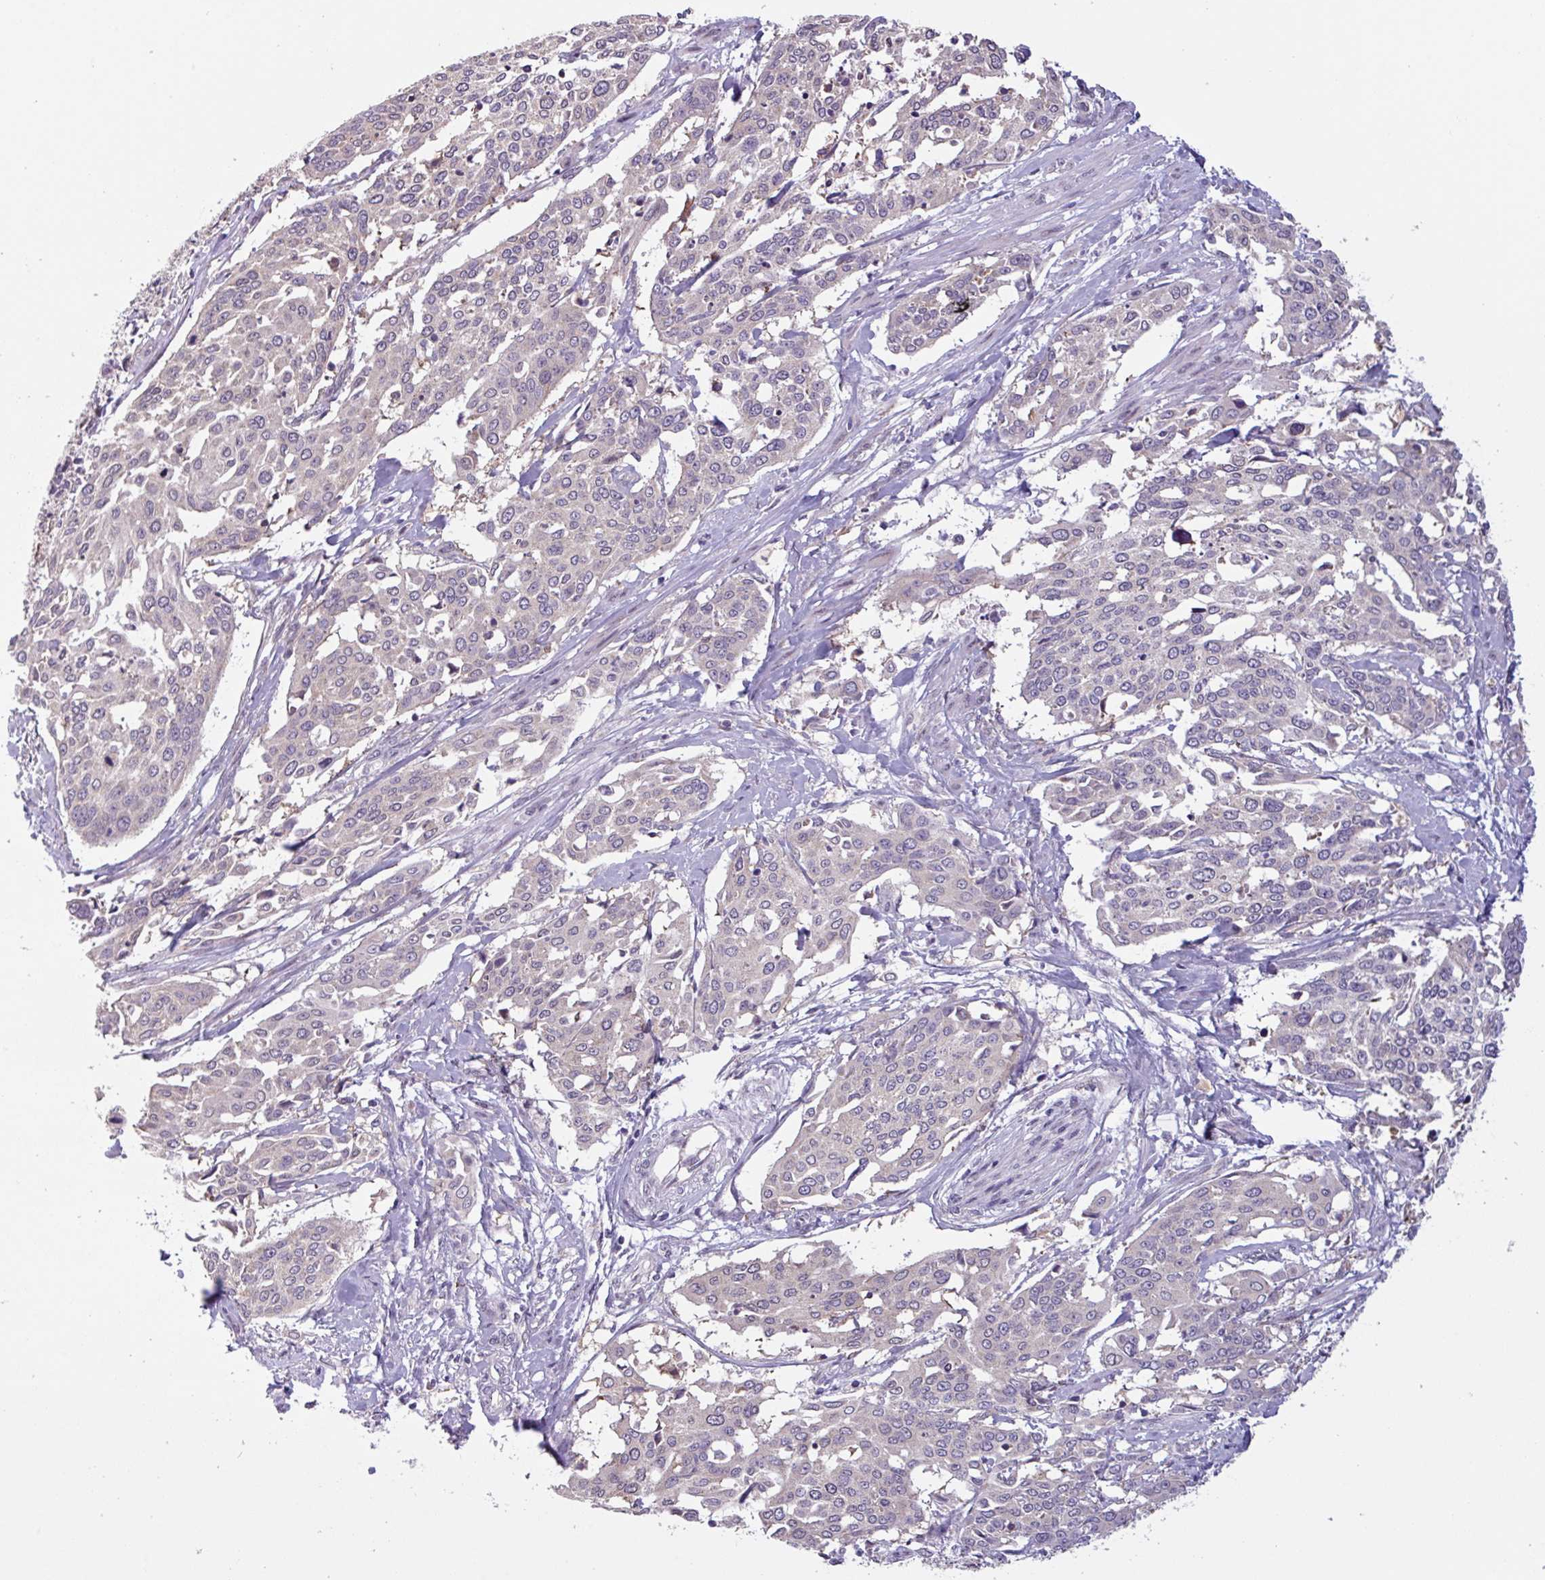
{"staining": {"intensity": "negative", "quantity": "none", "location": "none"}, "tissue": "cervical cancer", "cell_type": "Tumor cells", "image_type": "cancer", "snomed": [{"axis": "morphology", "description": "Squamous cell carcinoma, NOS"}, {"axis": "topography", "description": "Cervix"}], "caption": "This is an immunohistochemistry photomicrograph of human squamous cell carcinoma (cervical). There is no expression in tumor cells.", "gene": "C20orf27", "patient": {"sex": "female", "age": 44}}